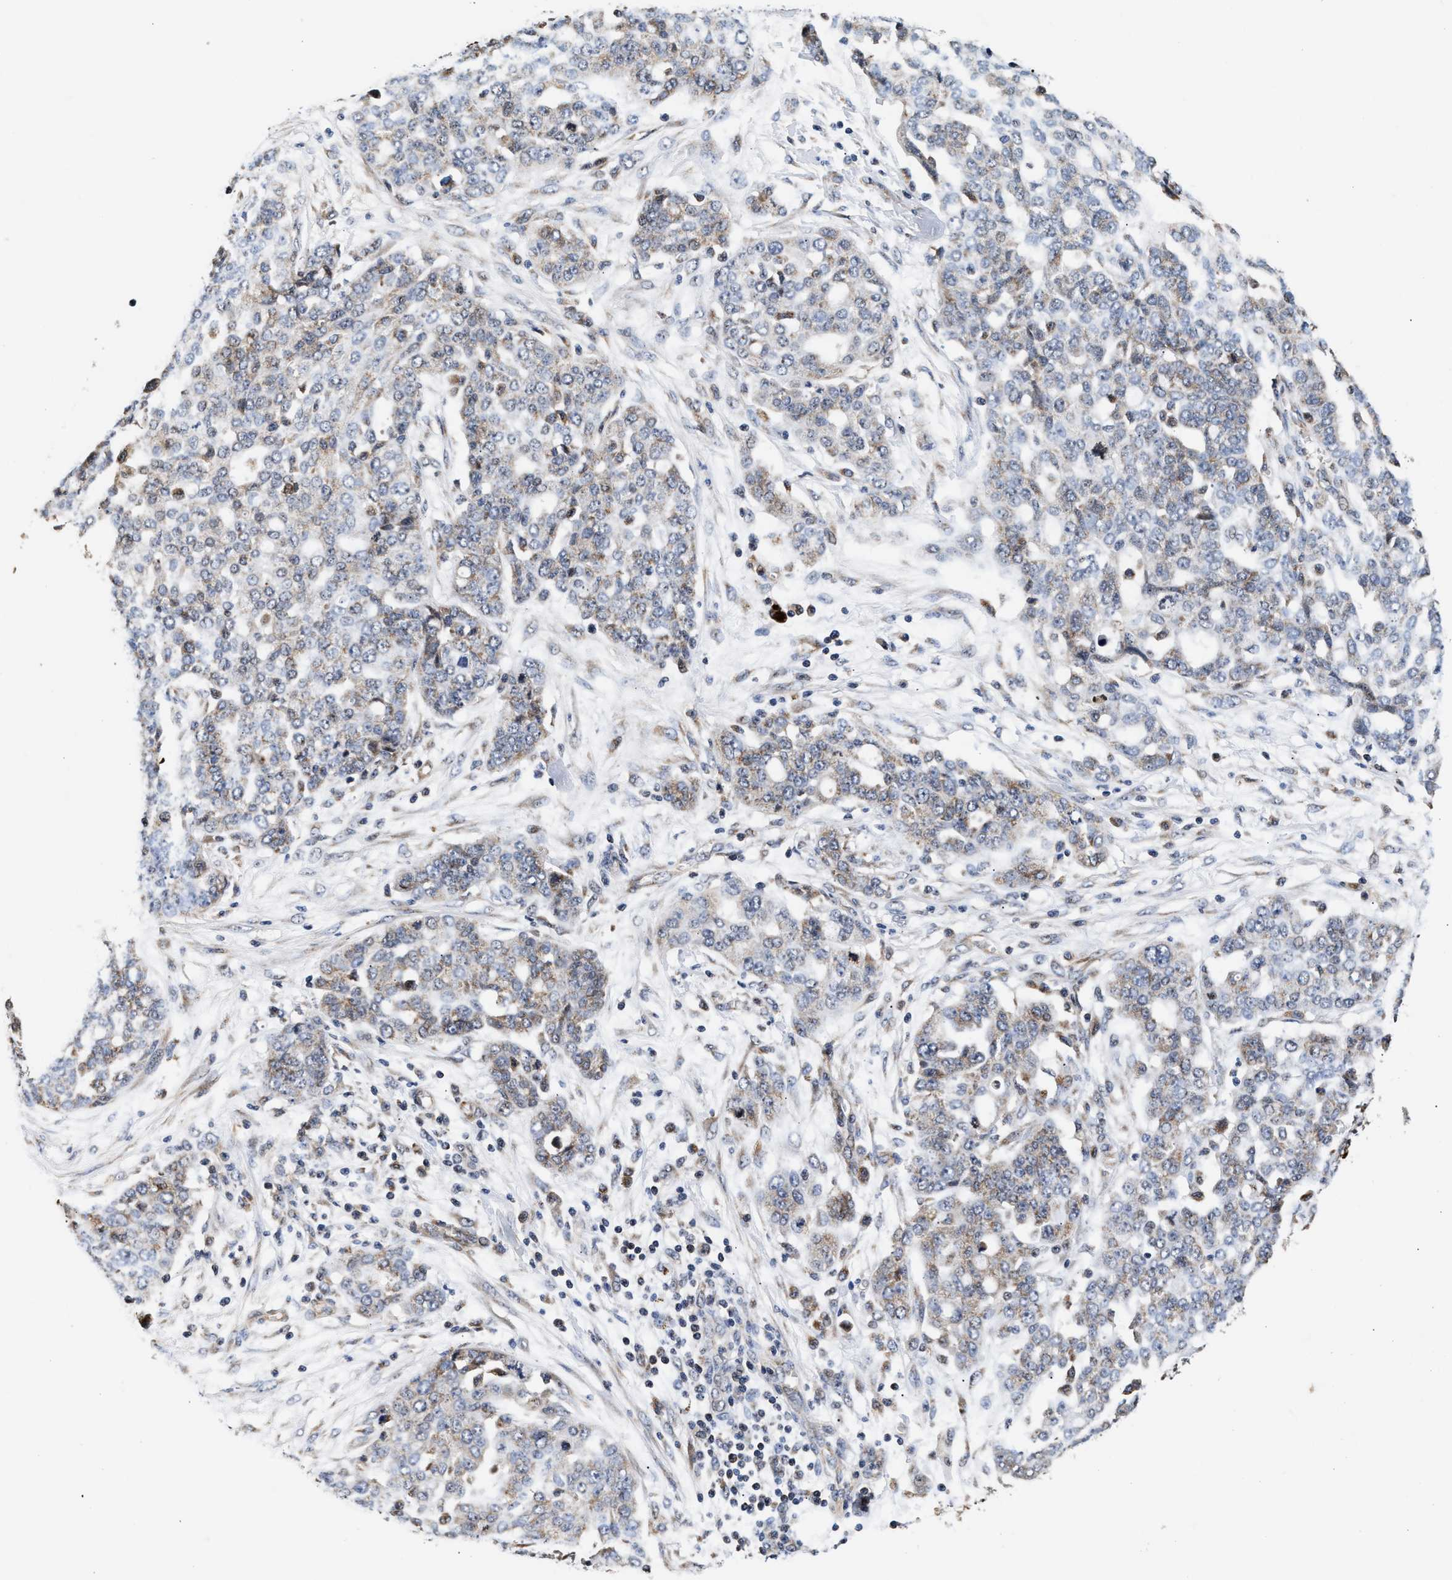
{"staining": {"intensity": "weak", "quantity": "<25%", "location": "cytoplasmic/membranous"}, "tissue": "ovarian cancer", "cell_type": "Tumor cells", "image_type": "cancer", "snomed": [{"axis": "morphology", "description": "Cystadenocarcinoma, serous, NOS"}, {"axis": "topography", "description": "Soft tissue"}, {"axis": "topography", "description": "Ovary"}], "caption": "Immunohistochemistry (IHC) image of serous cystadenocarcinoma (ovarian) stained for a protein (brown), which exhibits no expression in tumor cells.", "gene": "SGK1", "patient": {"sex": "female", "age": 57}}